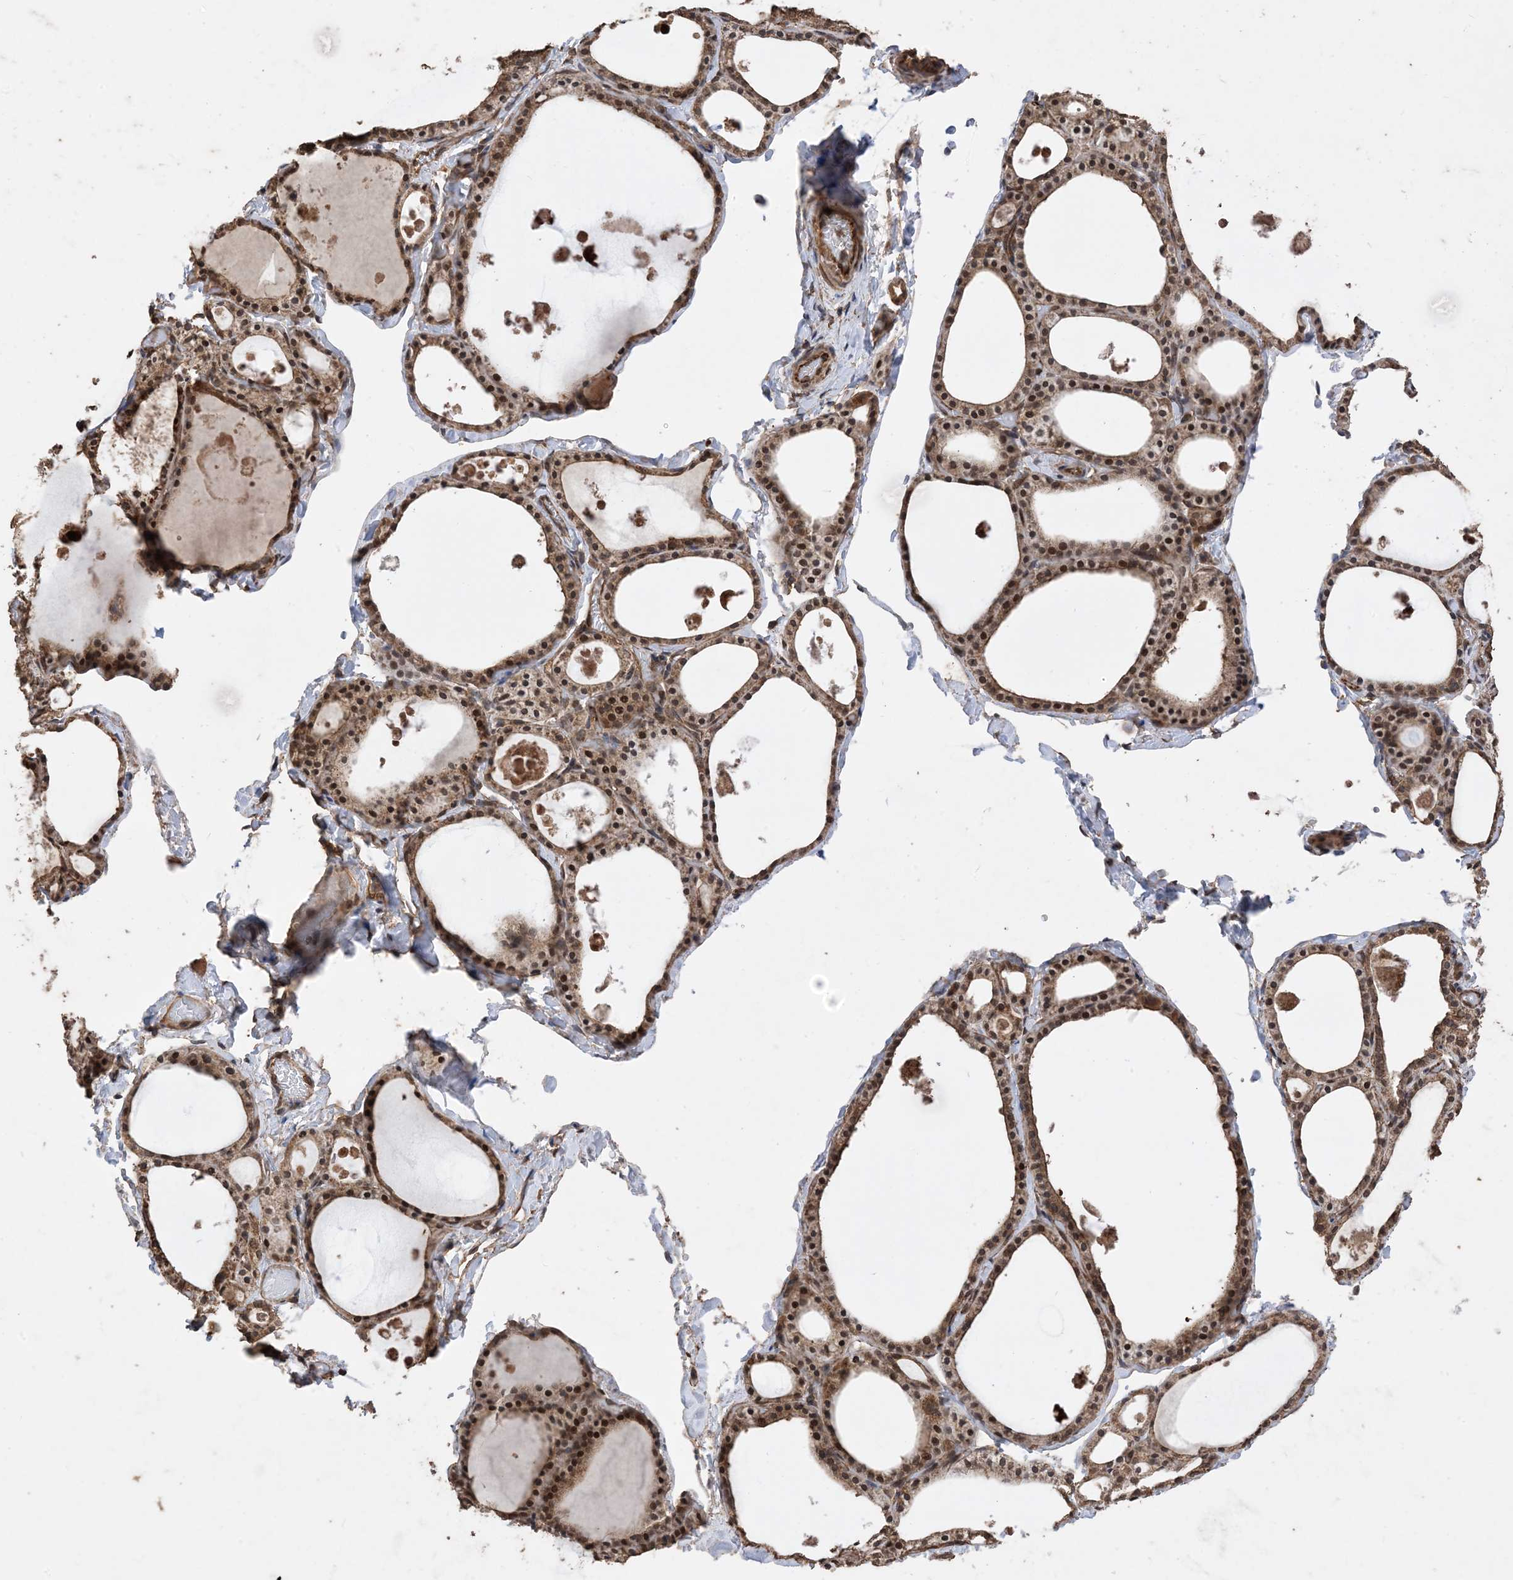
{"staining": {"intensity": "moderate", "quantity": ">75%", "location": "cytoplasmic/membranous,nuclear"}, "tissue": "thyroid gland", "cell_type": "Glandular cells", "image_type": "normal", "snomed": [{"axis": "morphology", "description": "Normal tissue, NOS"}, {"axis": "topography", "description": "Thyroid gland"}], "caption": "This histopathology image shows normal thyroid gland stained with IHC to label a protein in brown. The cytoplasmic/membranous,nuclear of glandular cells show moderate positivity for the protein. Nuclei are counter-stained blue.", "gene": "ZKSCAN5", "patient": {"sex": "male", "age": 56}}